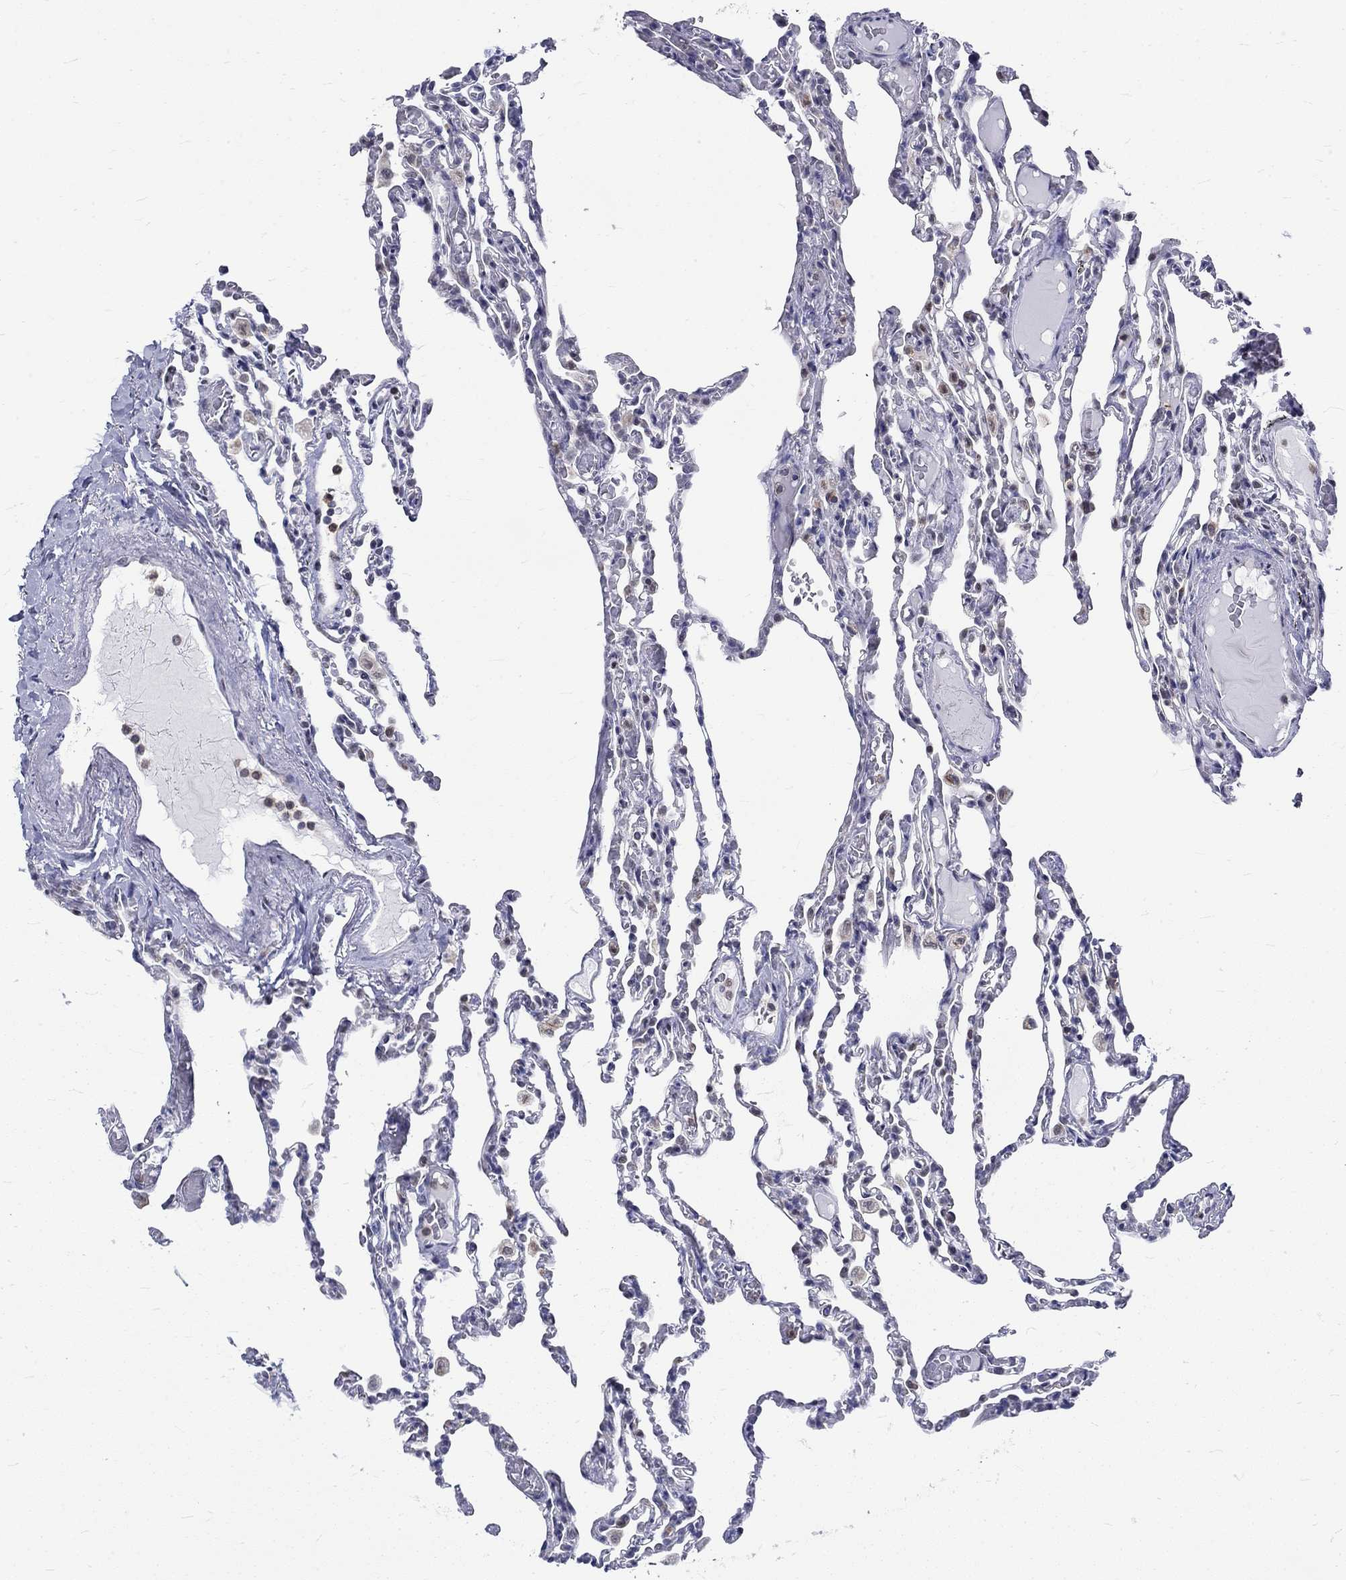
{"staining": {"intensity": "negative", "quantity": "none", "location": "none"}, "tissue": "lung", "cell_type": "Alveolar cells", "image_type": "normal", "snomed": [{"axis": "morphology", "description": "Normal tissue, NOS"}, {"axis": "topography", "description": "Lung"}], "caption": "IHC micrograph of benign lung: lung stained with DAB (3,3'-diaminobenzidine) reveals no significant protein positivity in alveolar cells. (Brightfield microscopy of DAB immunohistochemistry at high magnification).", "gene": "ST6GALNAC1", "patient": {"sex": "female", "age": 43}}